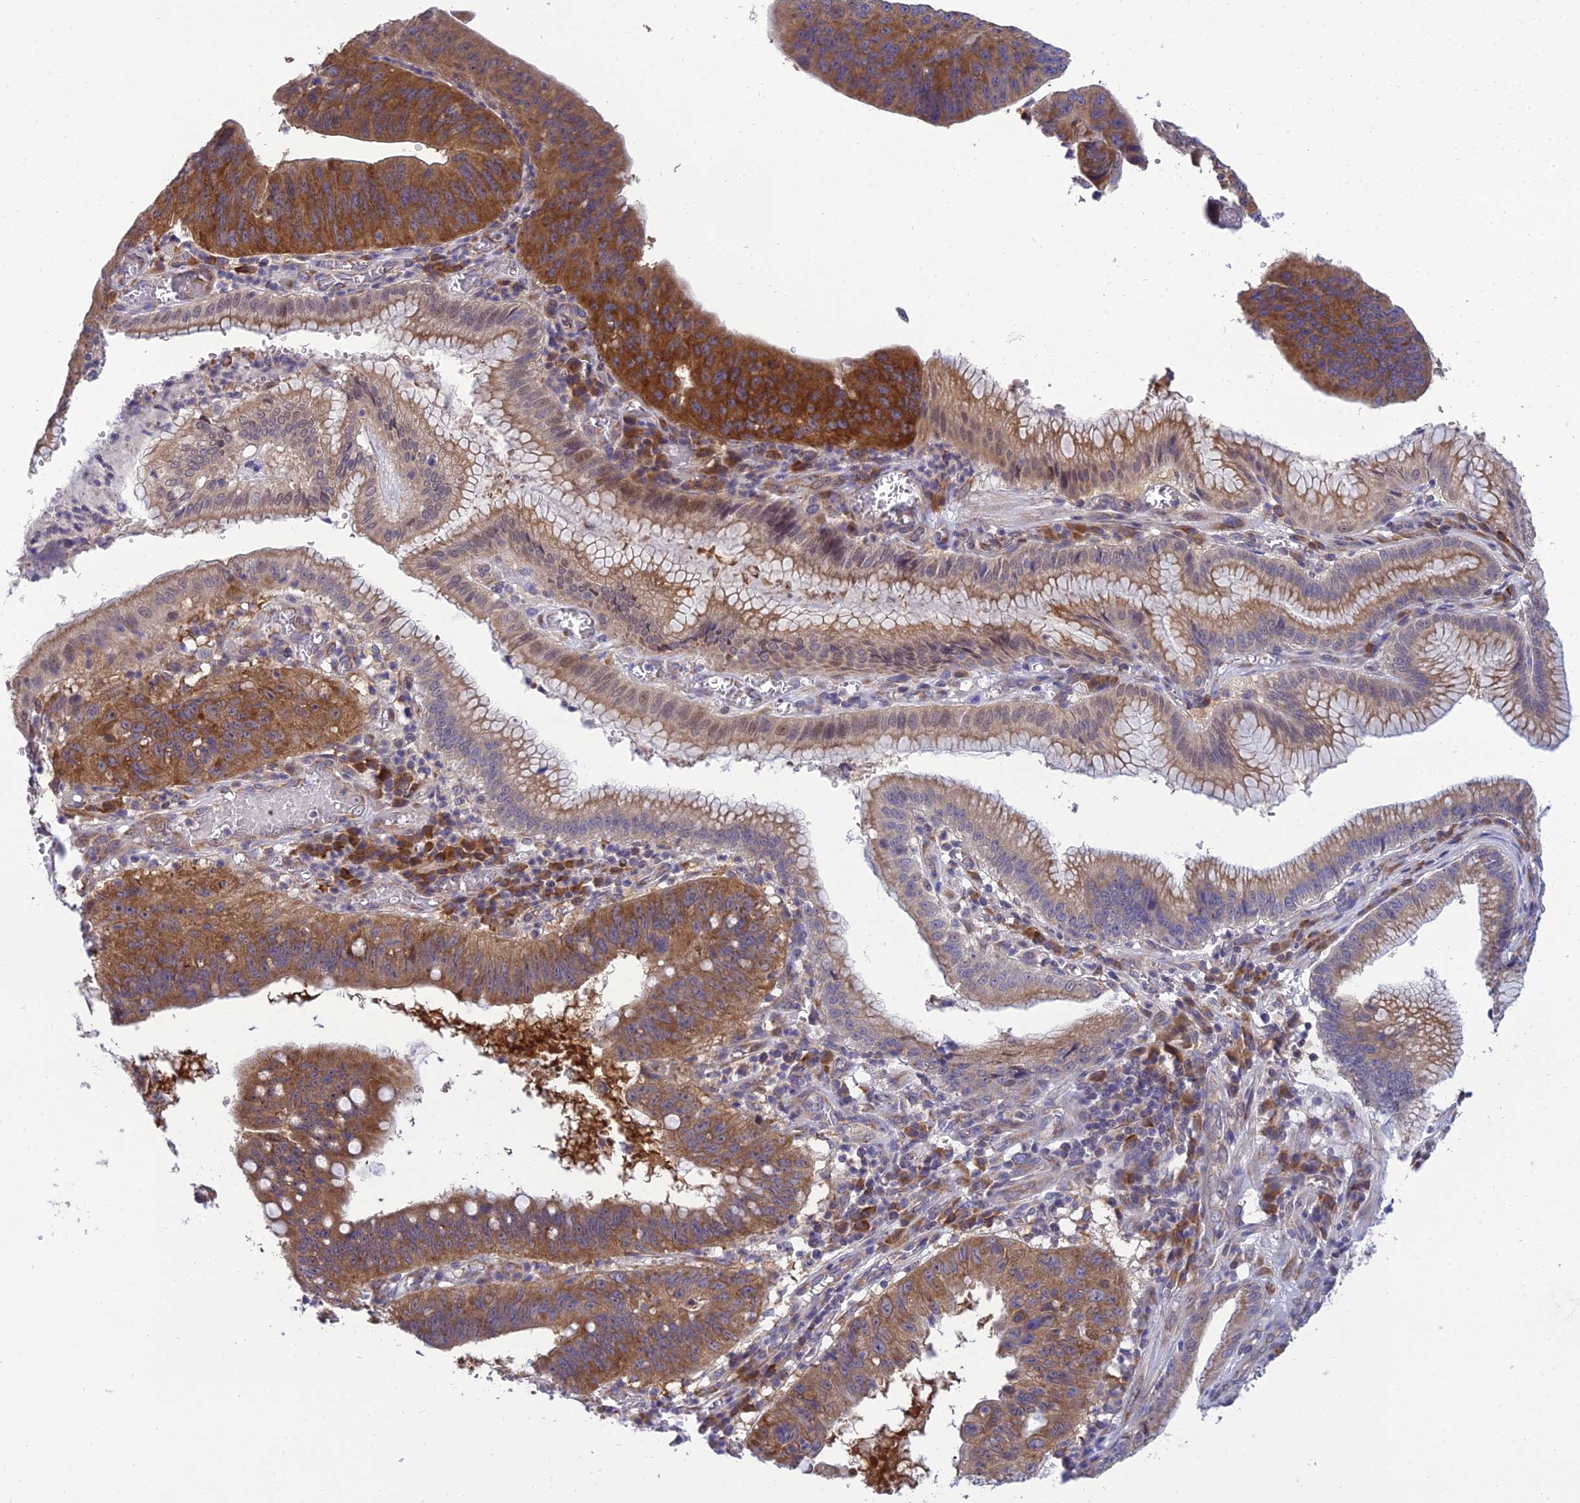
{"staining": {"intensity": "strong", "quantity": "25%-75%", "location": "cytoplasmic/membranous"}, "tissue": "stomach cancer", "cell_type": "Tumor cells", "image_type": "cancer", "snomed": [{"axis": "morphology", "description": "Adenocarcinoma, NOS"}, {"axis": "topography", "description": "Stomach"}], "caption": "Approximately 25%-75% of tumor cells in human adenocarcinoma (stomach) show strong cytoplasmic/membranous protein expression as visualized by brown immunohistochemical staining.", "gene": "CLCN7", "patient": {"sex": "male", "age": 59}}